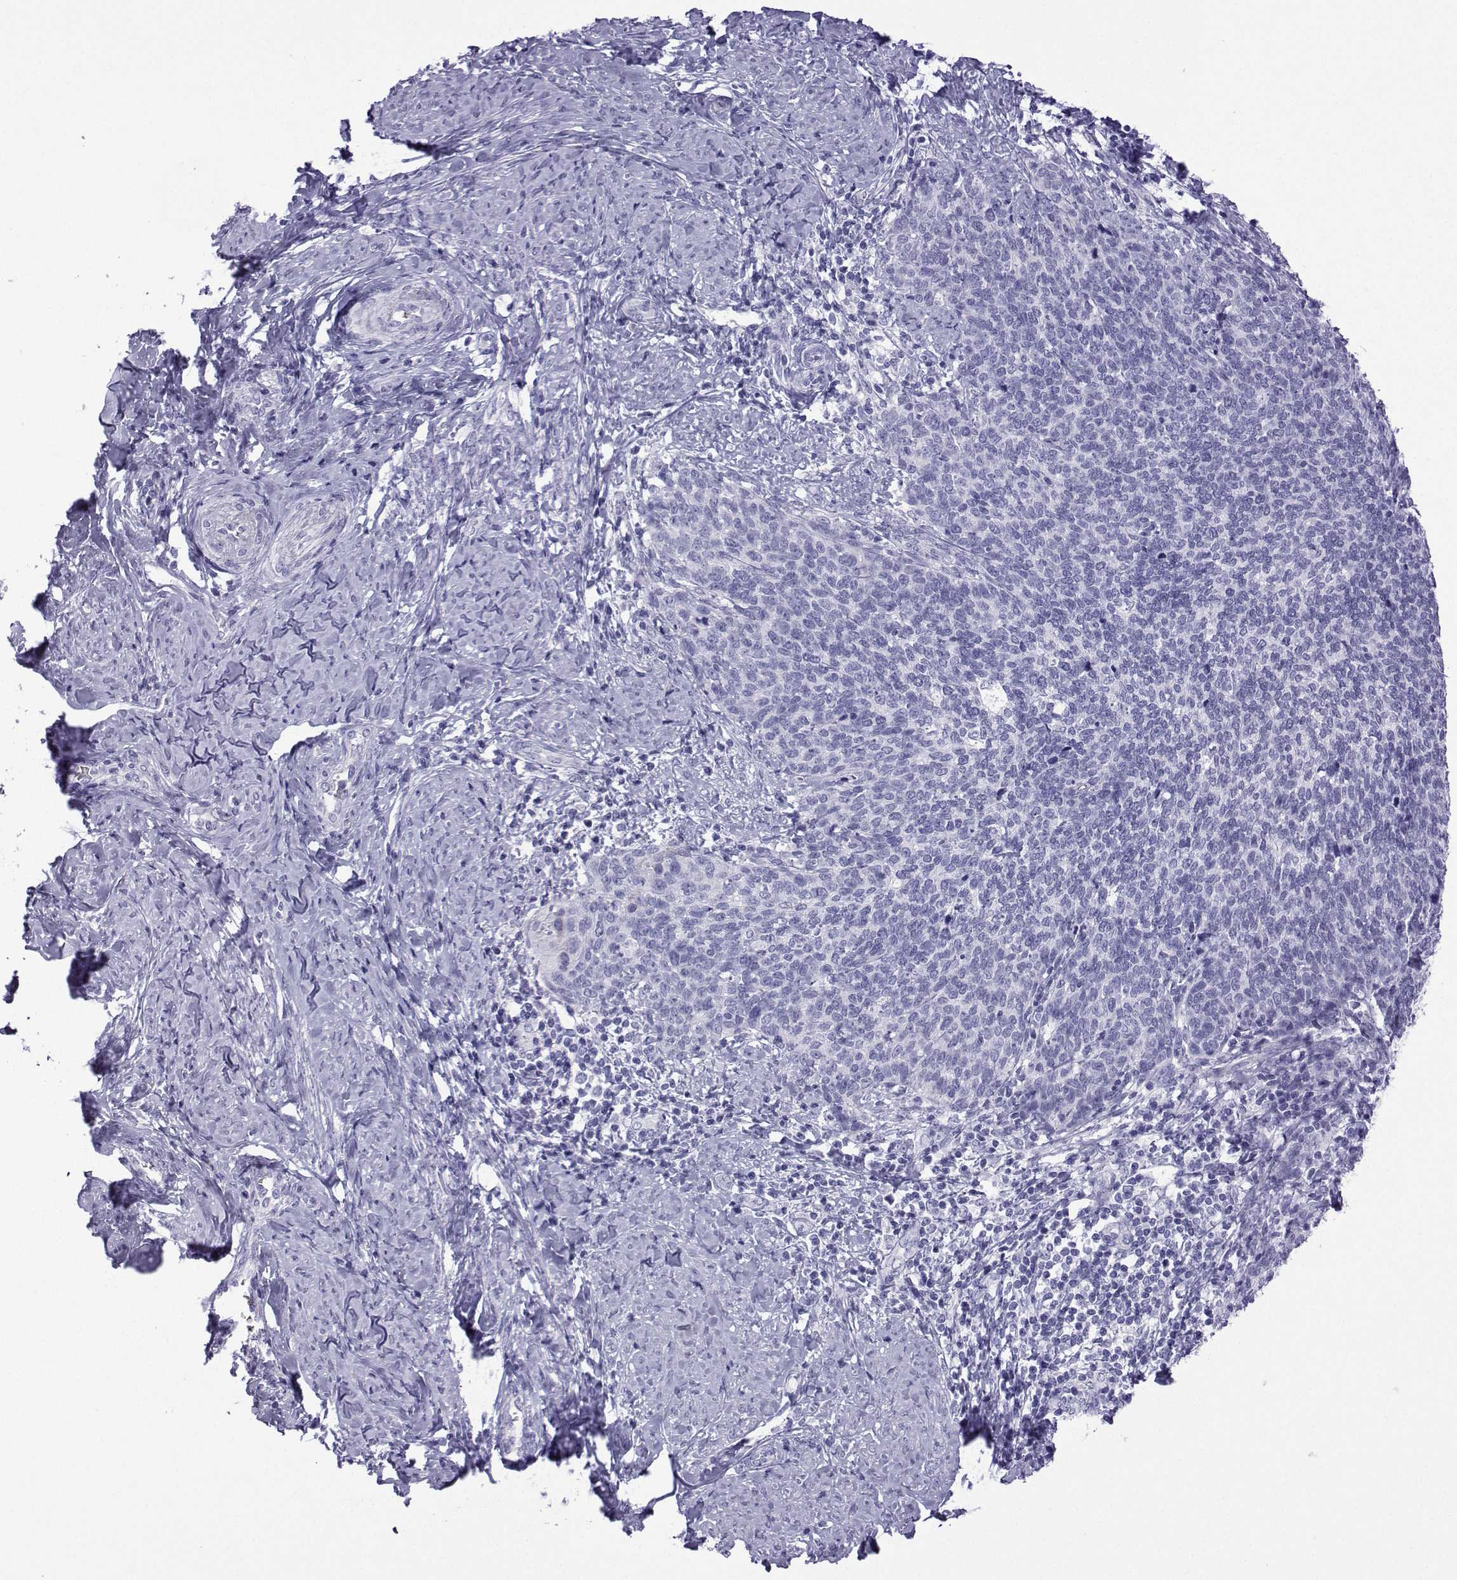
{"staining": {"intensity": "negative", "quantity": "none", "location": "none"}, "tissue": "cervical cancer", "cell_type": "Tumor cells", "image_type": "cancer", "snomed": [{"axis": "morphology", "description": "Normal tissue, NOS"}, {"axis": "morphology", "description": "Squamous cell carcinoma, NOS"}, {"axis": "topography", "description": "Cervix"}], "caption": "DAB (3,3'-diaminobenzidine) immunohistochemical staining of cervical squamous cell carcinoma shows no significant positivity in tumor cells.", "gene": "TRIM46", "patient": {"sex": "female", "age": 39}}